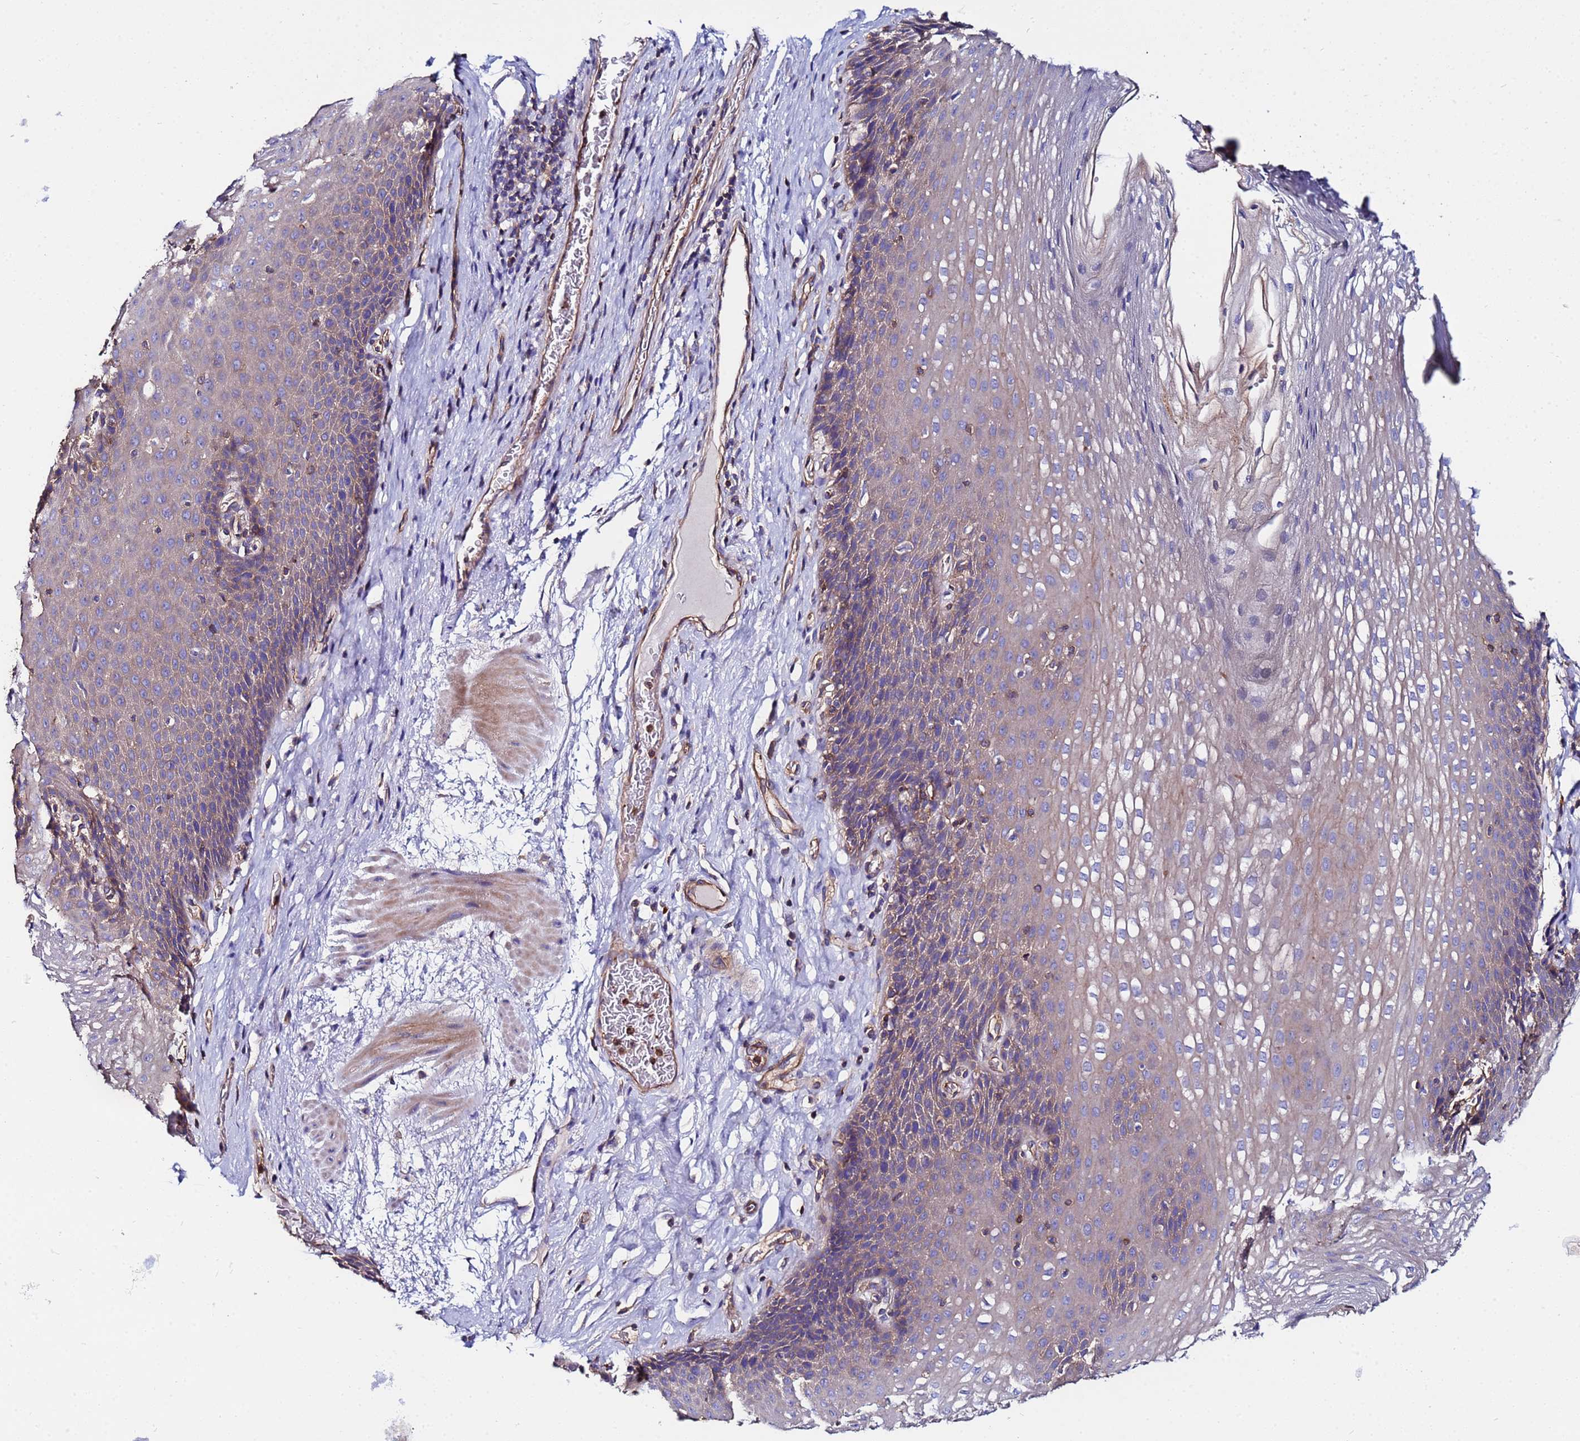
{"staining": {"intensity": "moderate", "quantity": "25%-75%", "location": "cytoplasmic/membranous"}, "tissue": "esophagus", "cell_type": "Squamous epithelial cells", "image_type": "normal", "snomed": [{"axis": "morphology", "description": "Normal tissue, NOS"}, {"axis": "topography", "description": "Esophagus"}], "caption": "The immunohistochemical stain highlights moderate cytoplasmic/membranous positivity in squamous epithelial cells of benign esophagus. The staining was performed using DAB, with brown indicating positive protein expression. Nuclei are stained blue with hematoxylin.", "gene": "POTEE", "patient": {"sex": "female", "age": 66}}